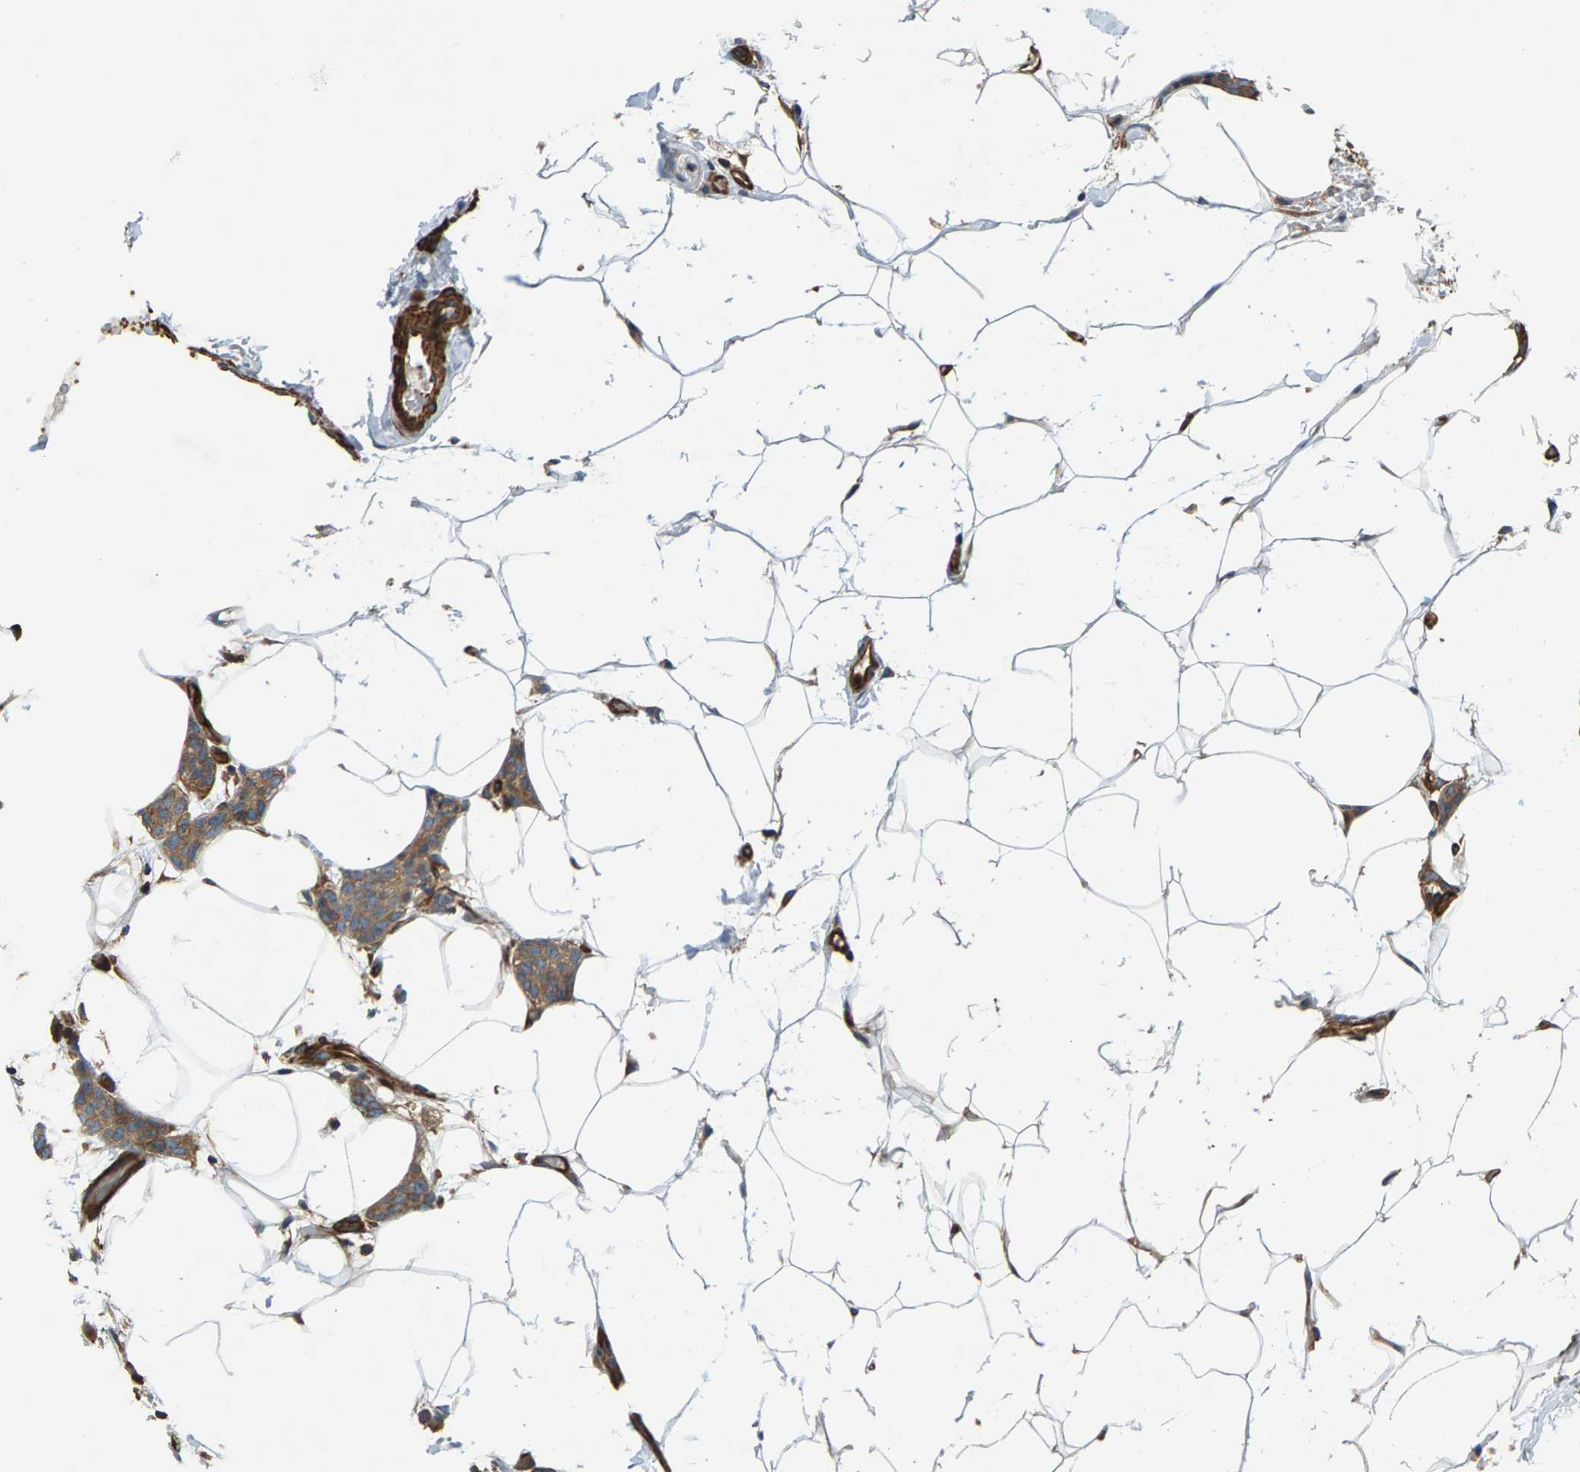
{"staining": {"intensity": "moderate", "quantity": ">75%", "location": "cytoplasmic/membranous"}, "tissue": "breast cancer", "cell_type": "Tumor cells", "image_type": "cancer", "snomed": [{"axis": "morphology", "description": "Lobular carcinoma"}, {"axis": "topography", "description": "Skin"}, {"axis": "topography", "description": "Breast"}], "caption": "A brown stain shows moderate cytoplasmic/membranous positivity of a protein in human breast cancer tumor cells. The staining is performed using DAB (3,3'-diaminobenzidine) brown chromogen to label protein expression. The nuclei are counter-stained blue using hematoxylin.", "gene": "PDCL", "patient": {"sex": "female", "age": 46}}